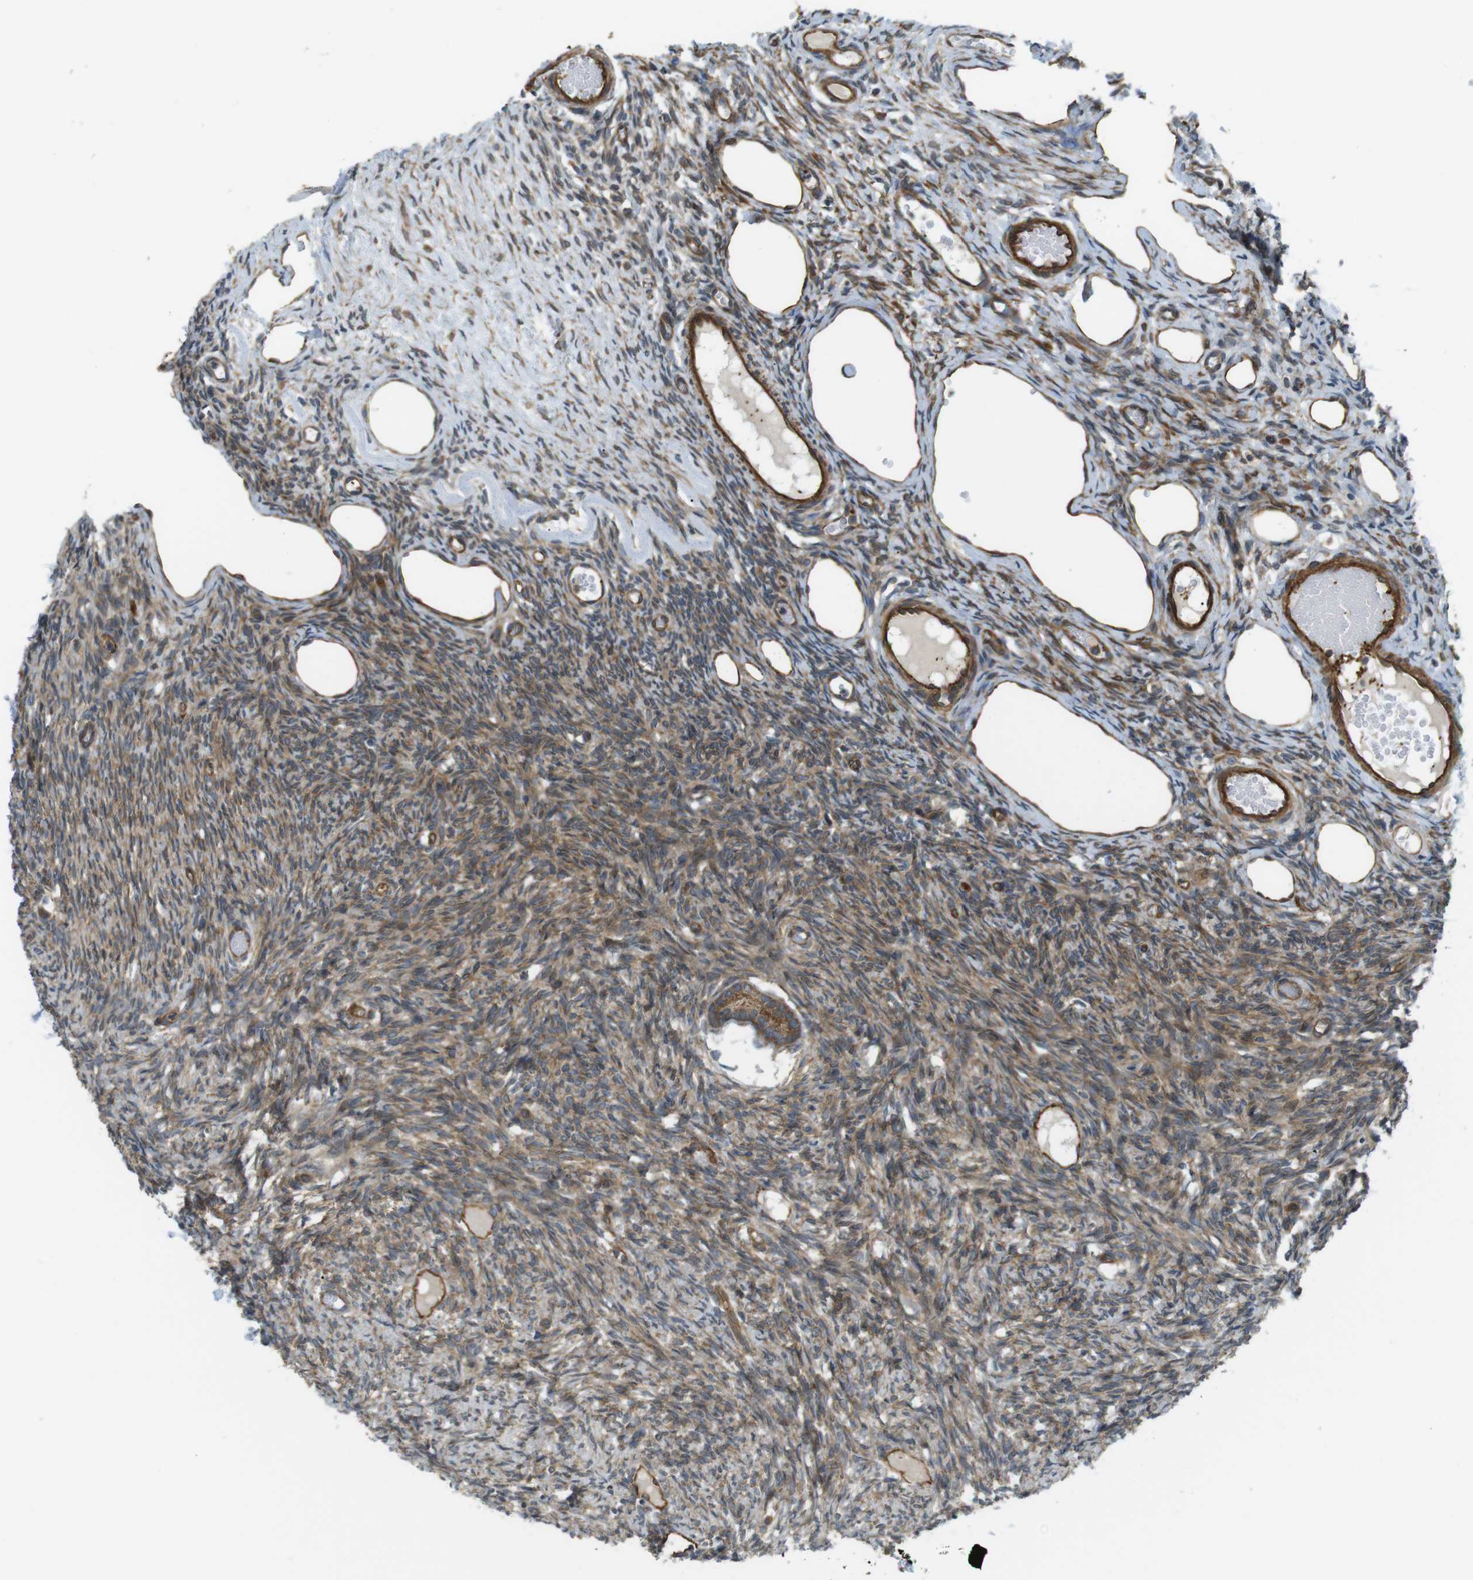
{"staining": {"intensity": "moderate", "quantity": ">75%", "location": "cytoplasmic/membranous"}, "tissue": "ovary", "cell_type": "Follicle cells", "image_type": "normal", "snomed": [{"axis": "morphology", "description": "Normal tissue, NOS"}, {"axis": "topography", "description": "Ovary"}], "caption": "Protein staining of normal ovary shows moderate cytoplasmic/membranous staining in about >75% of follicle cells.", "gene": "TSC1", "patient": {"sex": "female", "age": 33}}